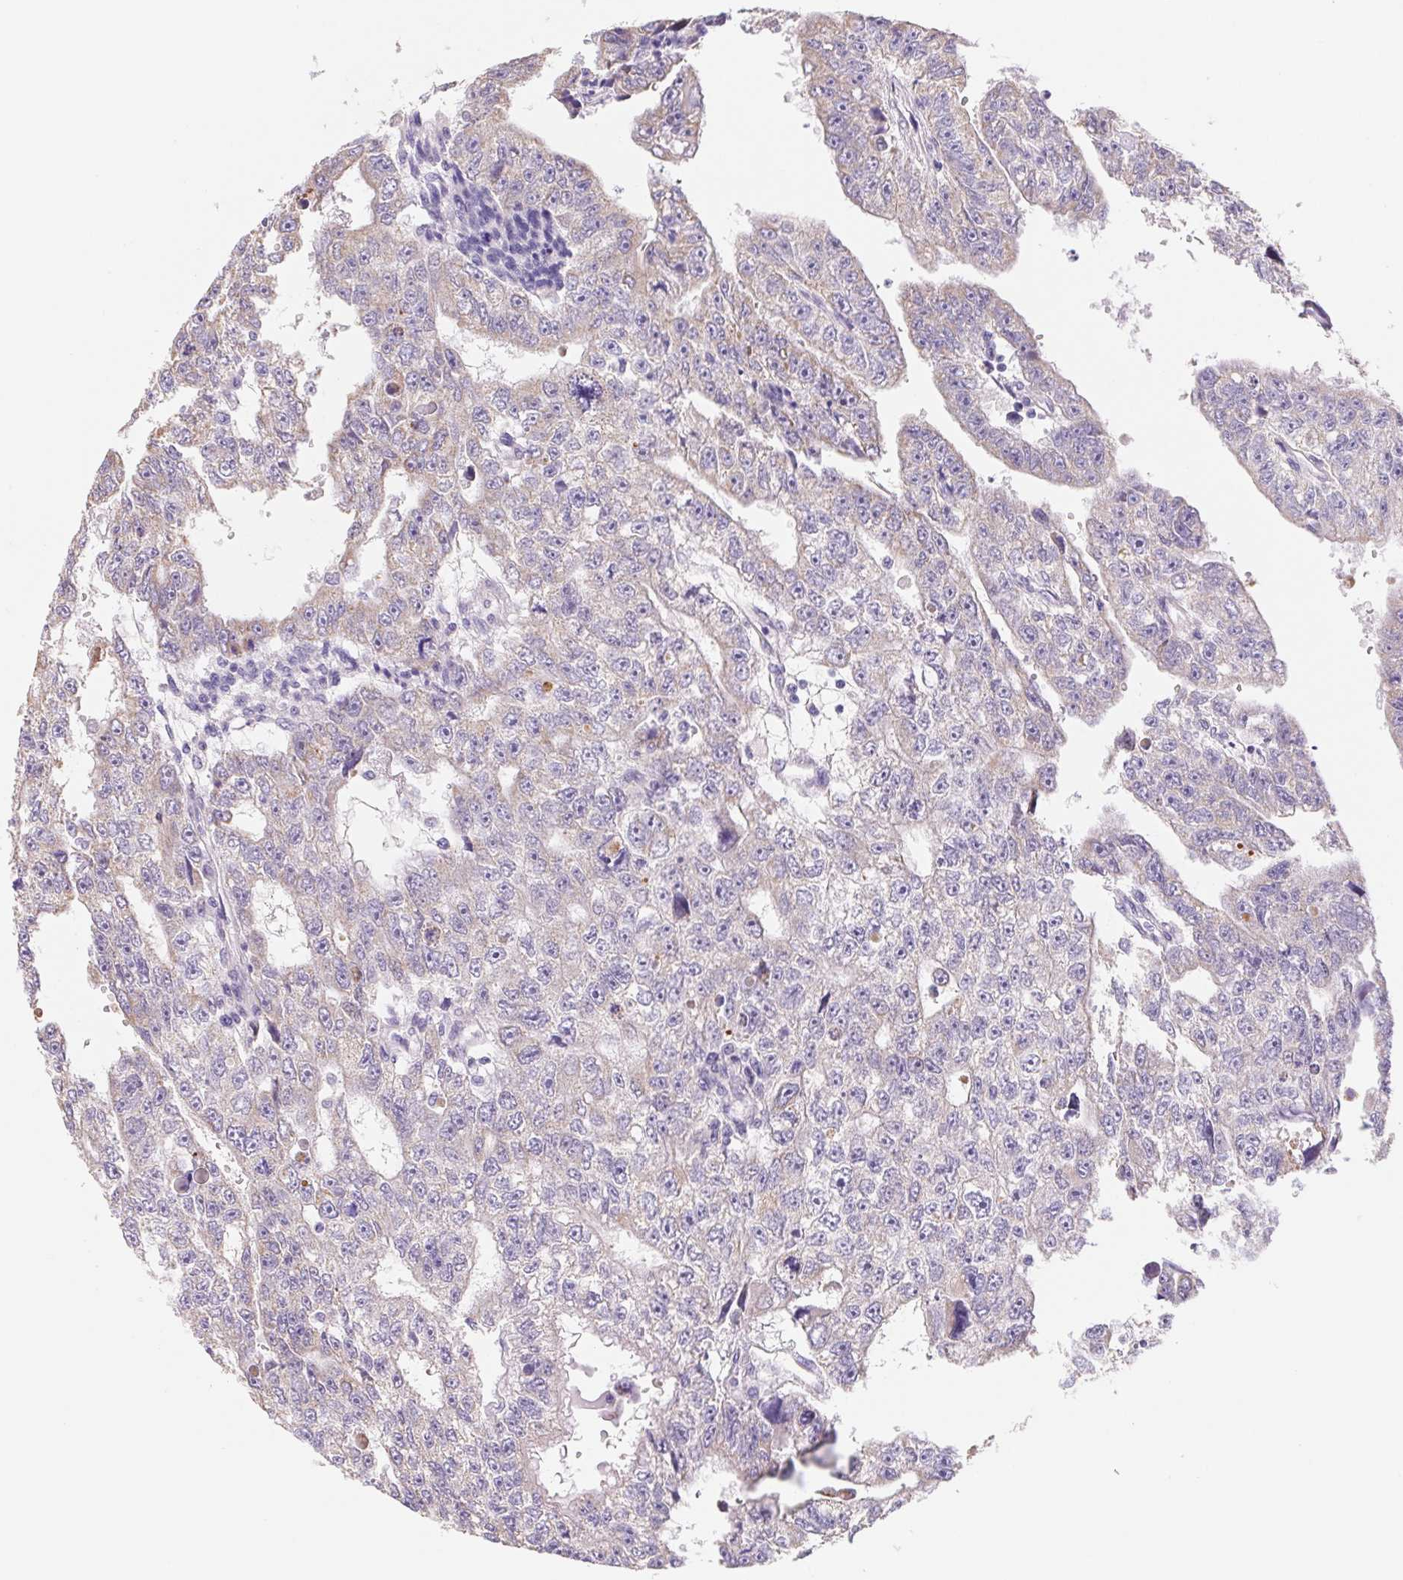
{"staining": {"intensity": "weak", "quantity": "<25%", "location": "cytoplasmic/membranous"}, "tissue": "testis cancer", "cell_type": "Tumor cells", "image_type": "cancer", "snomed": [{"axis": "morphology", "description": "Carcinoma, Embryonal, NOS"}, {"axis": "topography", "description": "Testis"}], "caption": "DAB (3,3'-diaminobenzidine) immunohistochemical staining of human testis cancer exhibits no significant expression in tumor cells.", "gene": "FKBP6", "patient": {"sex": "male", "age": 20}}